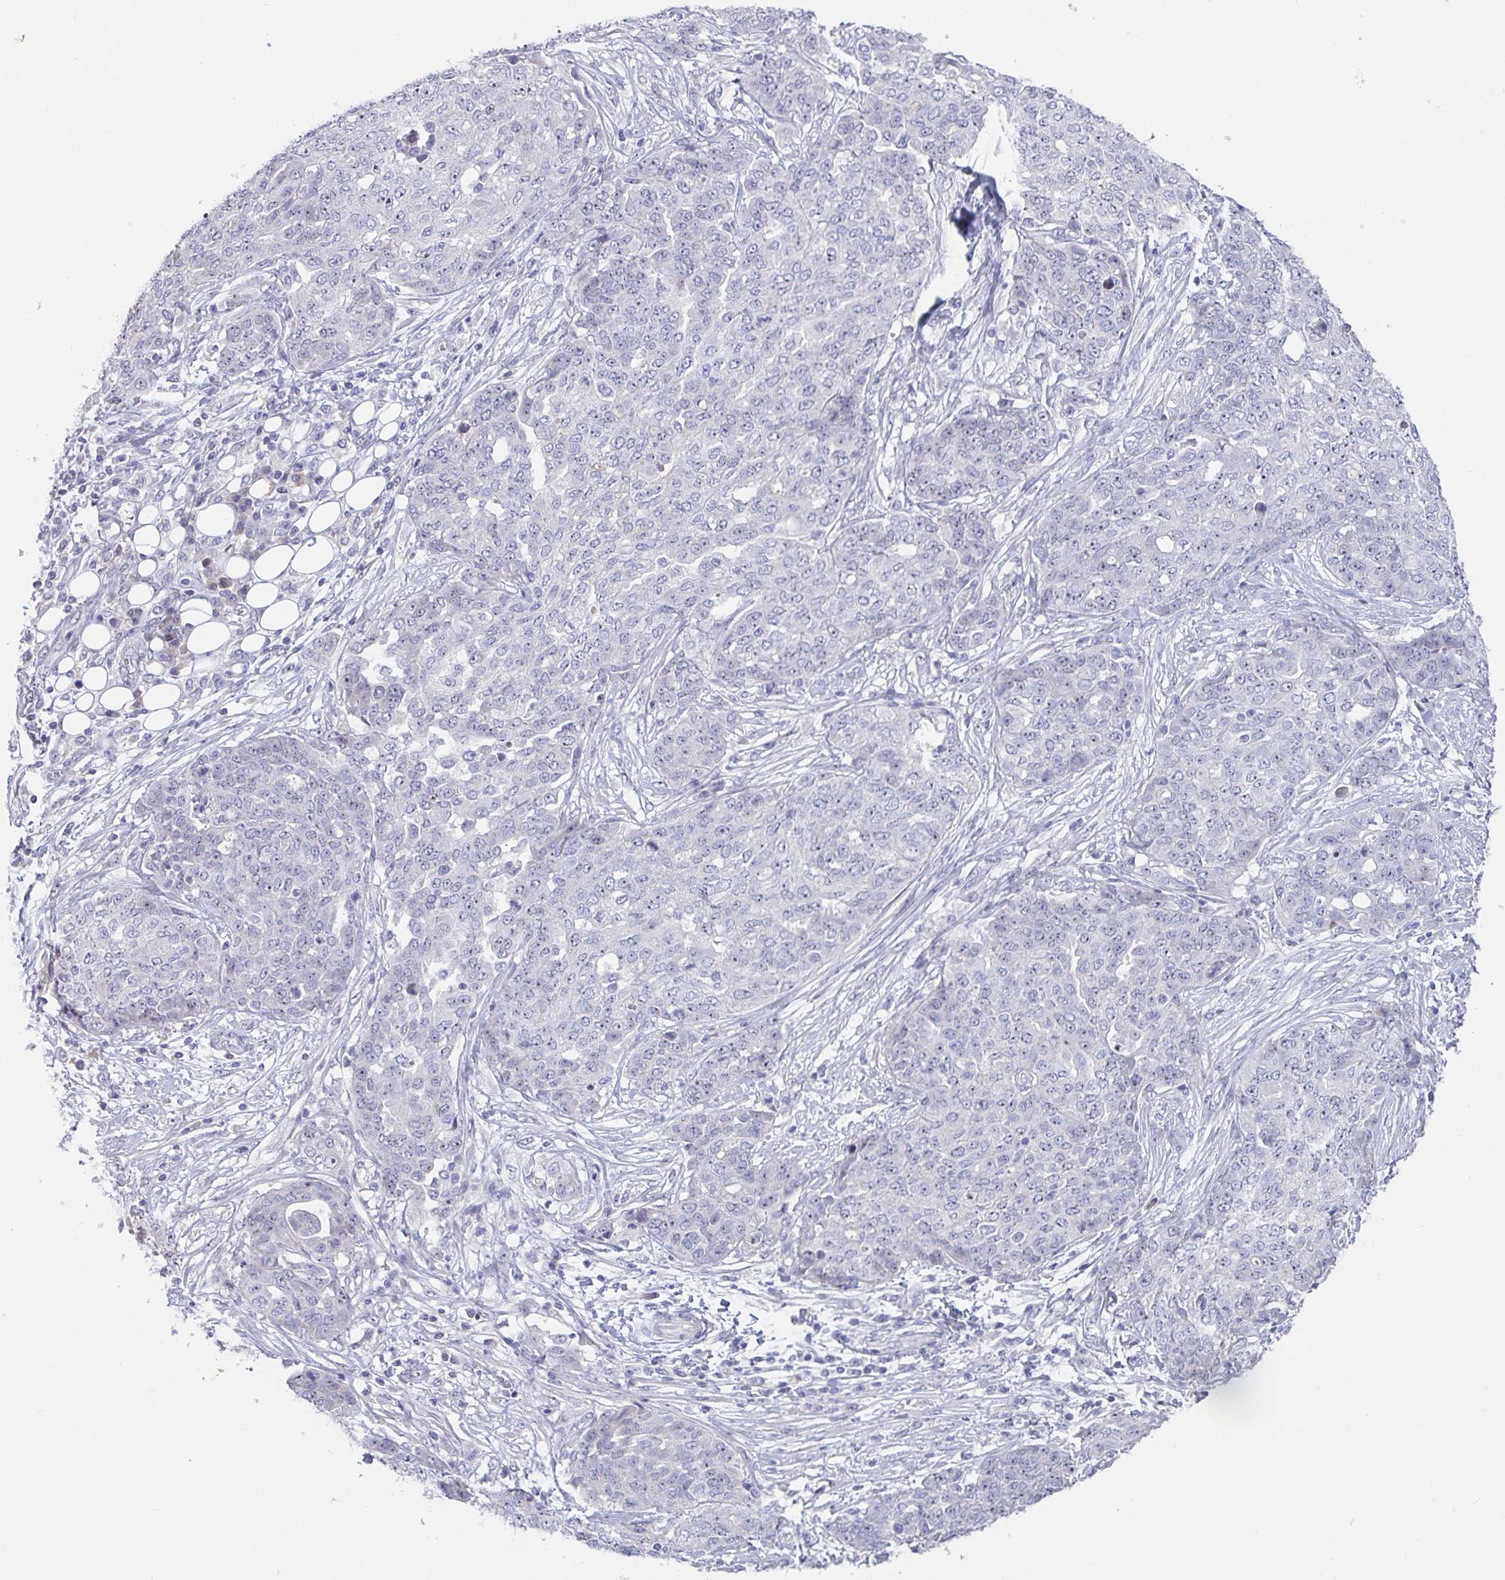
{"staining": {"intensity": "weak", "quantity": "<25%", "location": "nuclear"}, "tissue": "ovarian cancer", "cell_type": "Tumor cells", "image_type": "cancer", "snomed": [{"axis": "morphology", "description": "Cystadenocarcinoma, serous, NOS"}, {"axis": "topography", "description": "Soft tissue"}, {"axis": "topography", "description": "Ovary"}], "caption": "The IHC micrograph has no significant expression in tumor cells of ovarian cancer tissue.", "gene": "MYC", "patient": {"sex": "female", "age": 57}}